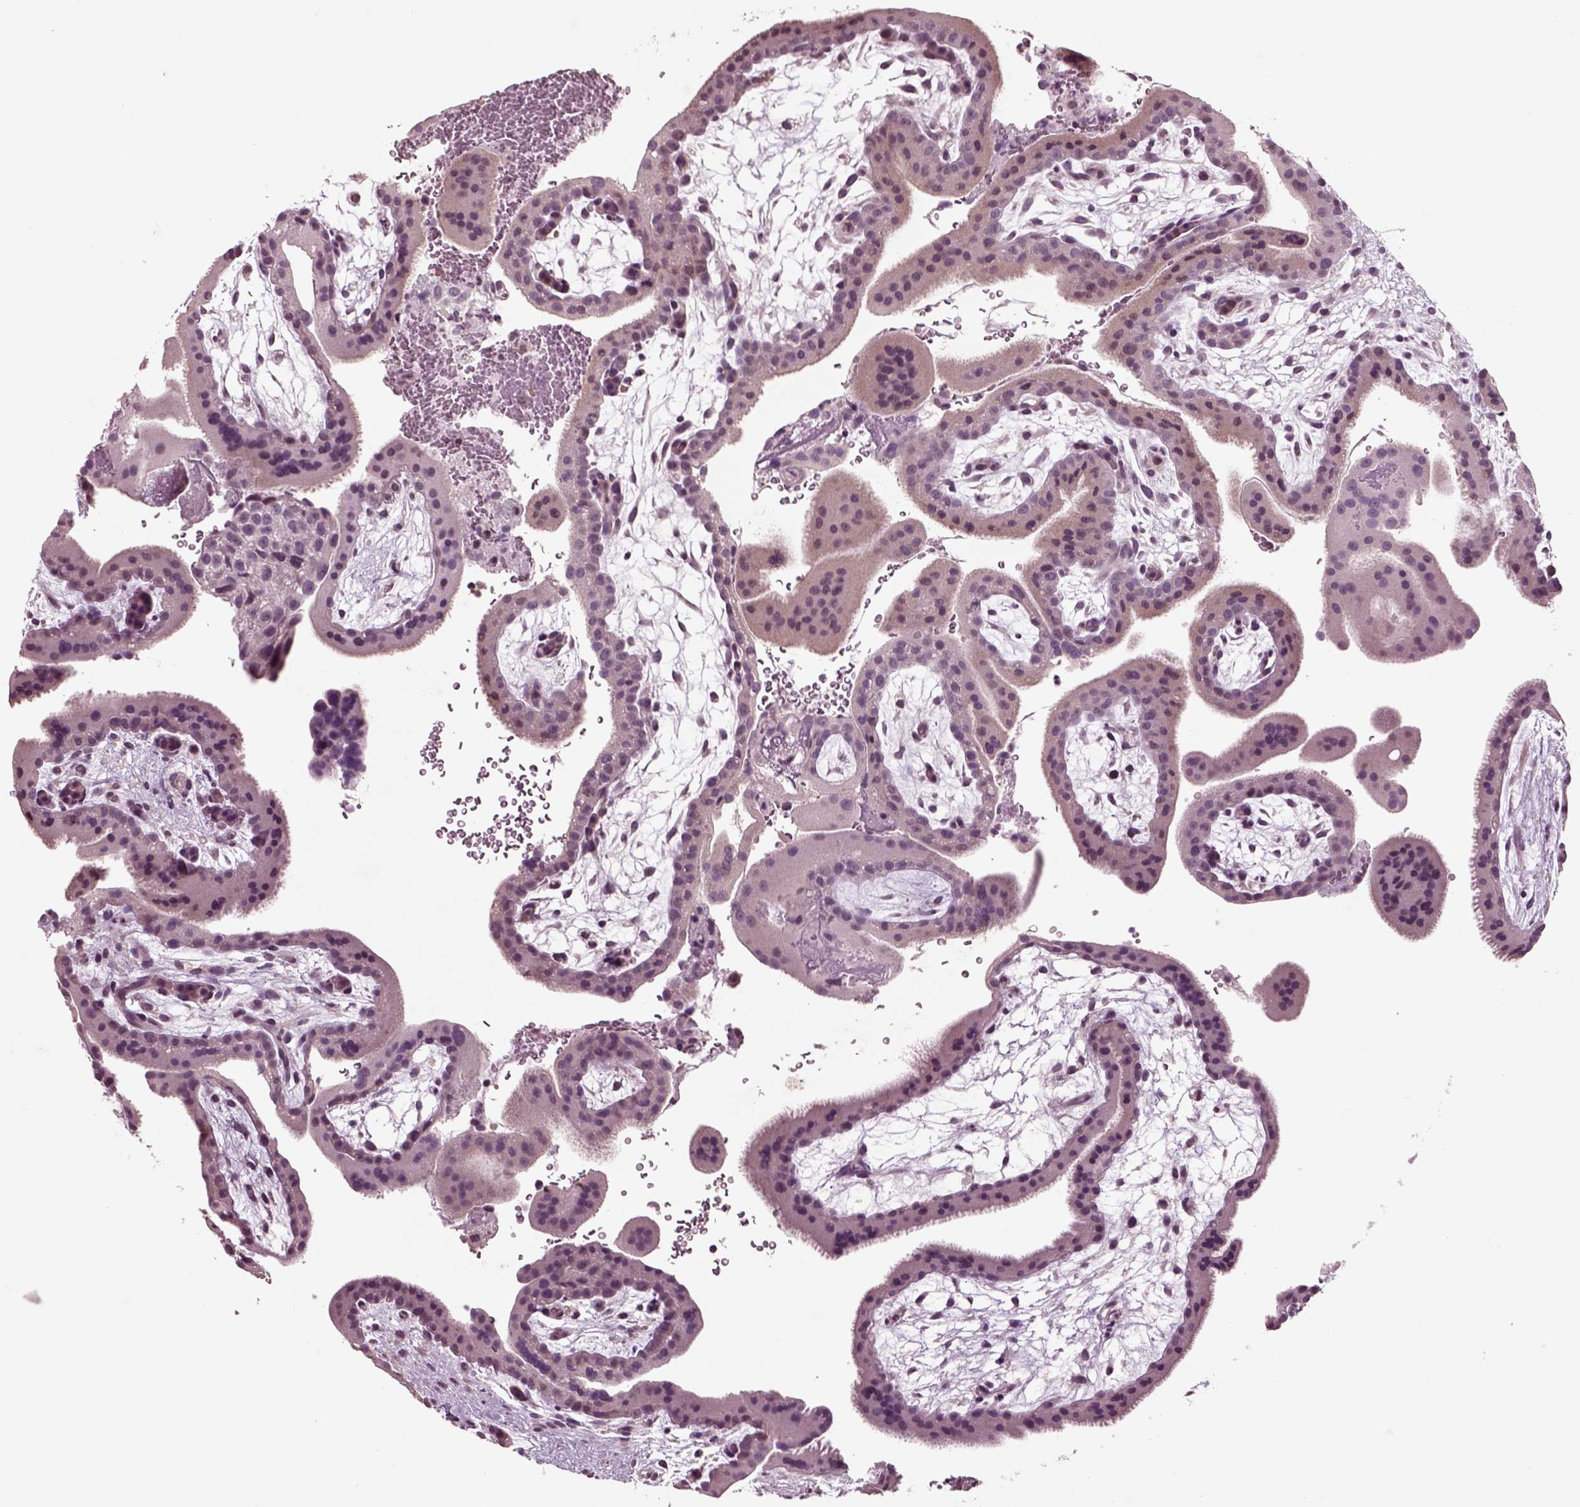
{"staining": {"intensity": "negative", "quantity": "none", "location": "none"}, "tissue": "placenta", "cell_type": "Decidual cells", "image_type": "normal", "snomed": [{"axis": "morphology", "description": "Normal tissue, NOS"}, {"axis": "topography", "description": "Placenta"}], "caption": "High power microscopy histopathology image of an immunohistochemistry image of normal placenta, revealing no significant positivity in decidual cells. (DAB IHC with hematoxylin counter stain).", "gene": "CHGB", "patient": {"sex": "female", "age": 19}}